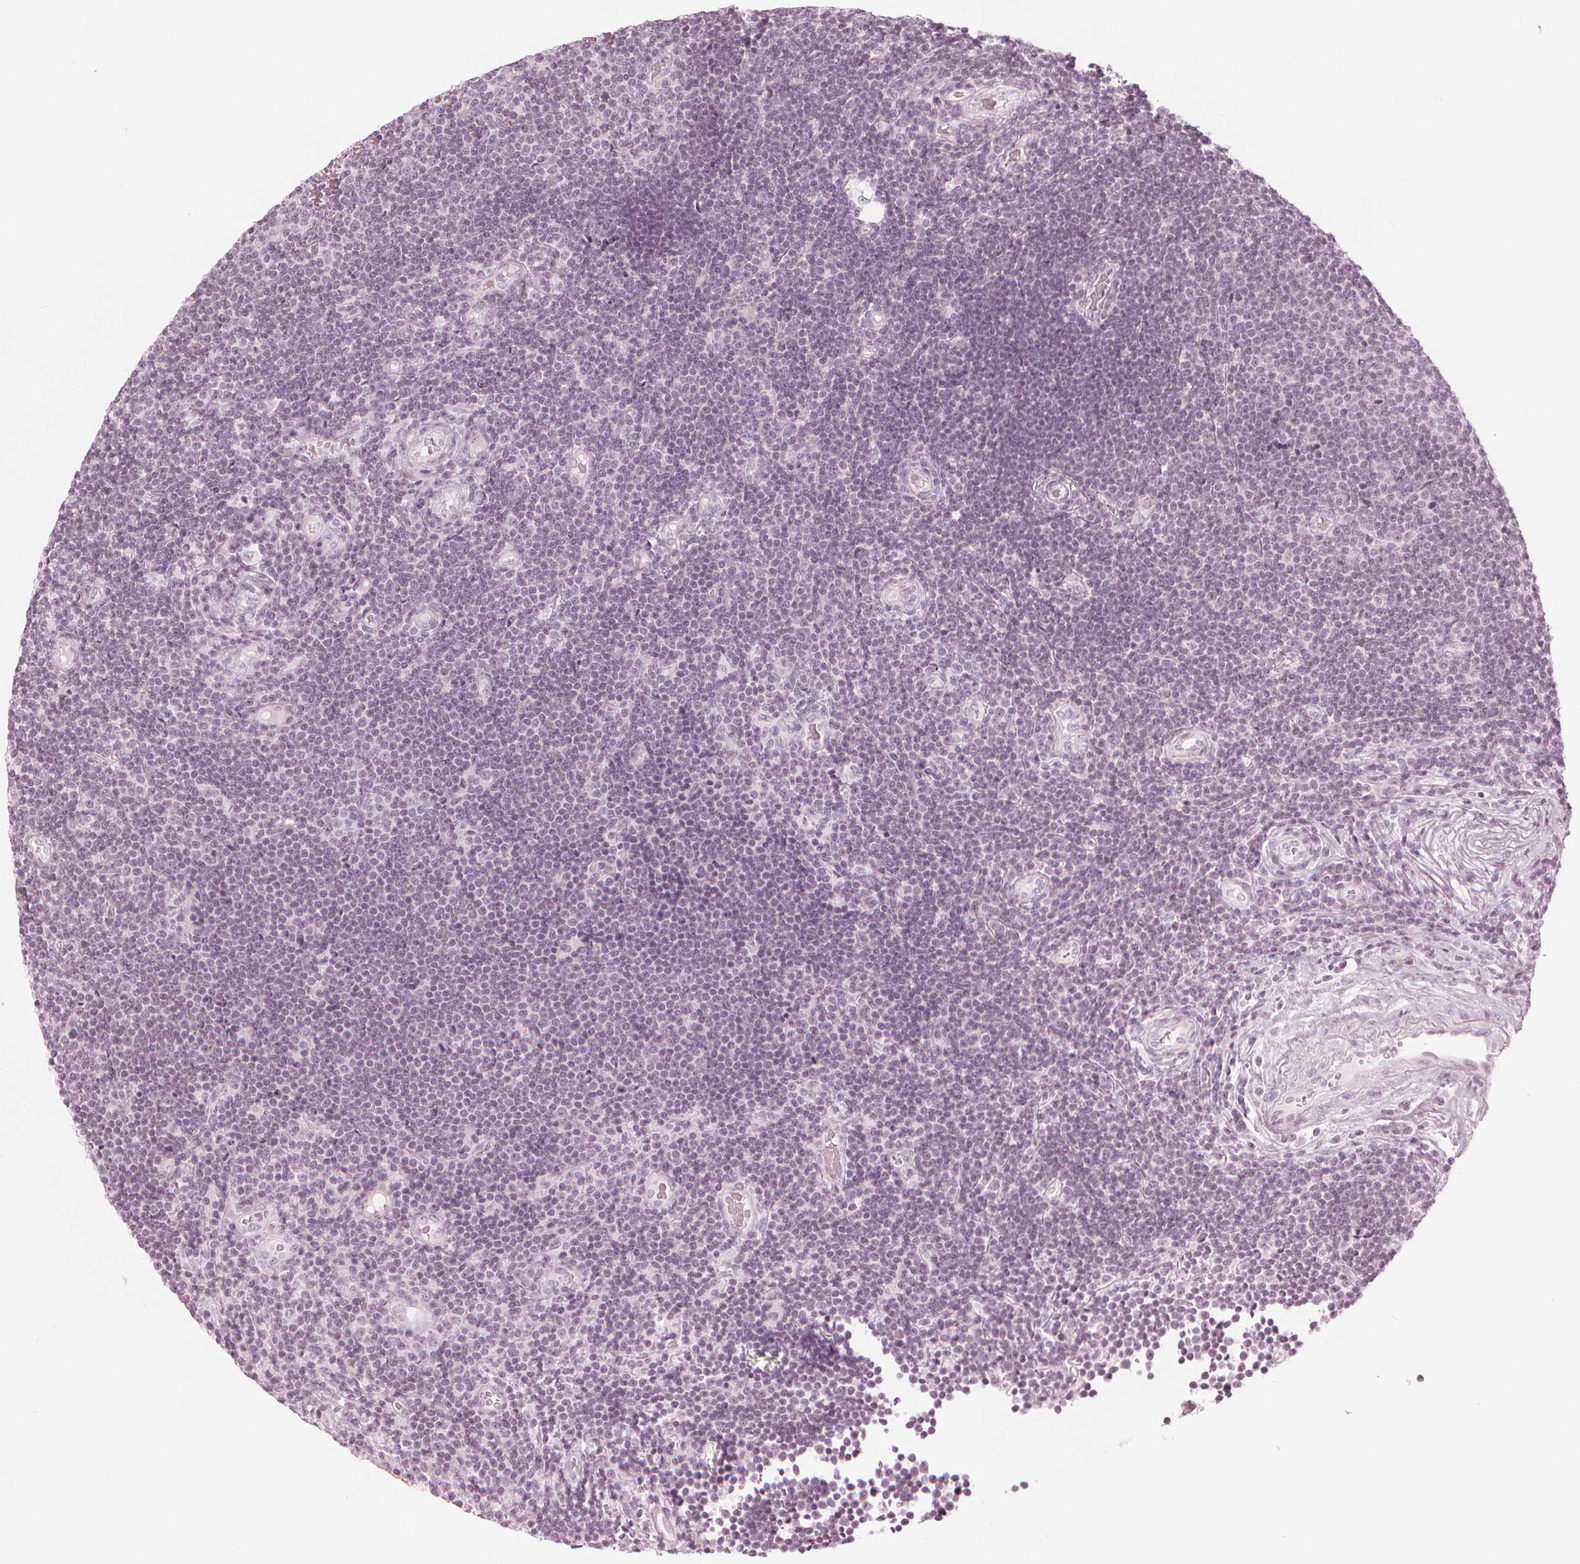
{"staining": {"intensity": "negative", "quantity": "none", "location": "none"}, "tissue": "lymphoma", "cell_type": "Tumor cells", "image_type": "cancer", "snomed": [{"axis": "morphology", "description": "Malignant lymphoma, non-Hodgkin's type, Low grade"}, {"axis": "topography", "description": "Brain"}], "caption": "There is no significant positivity in tumor cells of lymphoma. The staining was performed using DAB to visualize the protein expression in brown, while the nuclei were stained in blue with hematoxylin (Magnification: 20x).", "gene": "PAEP", "patient": {"sex": "female", "age": 66}}